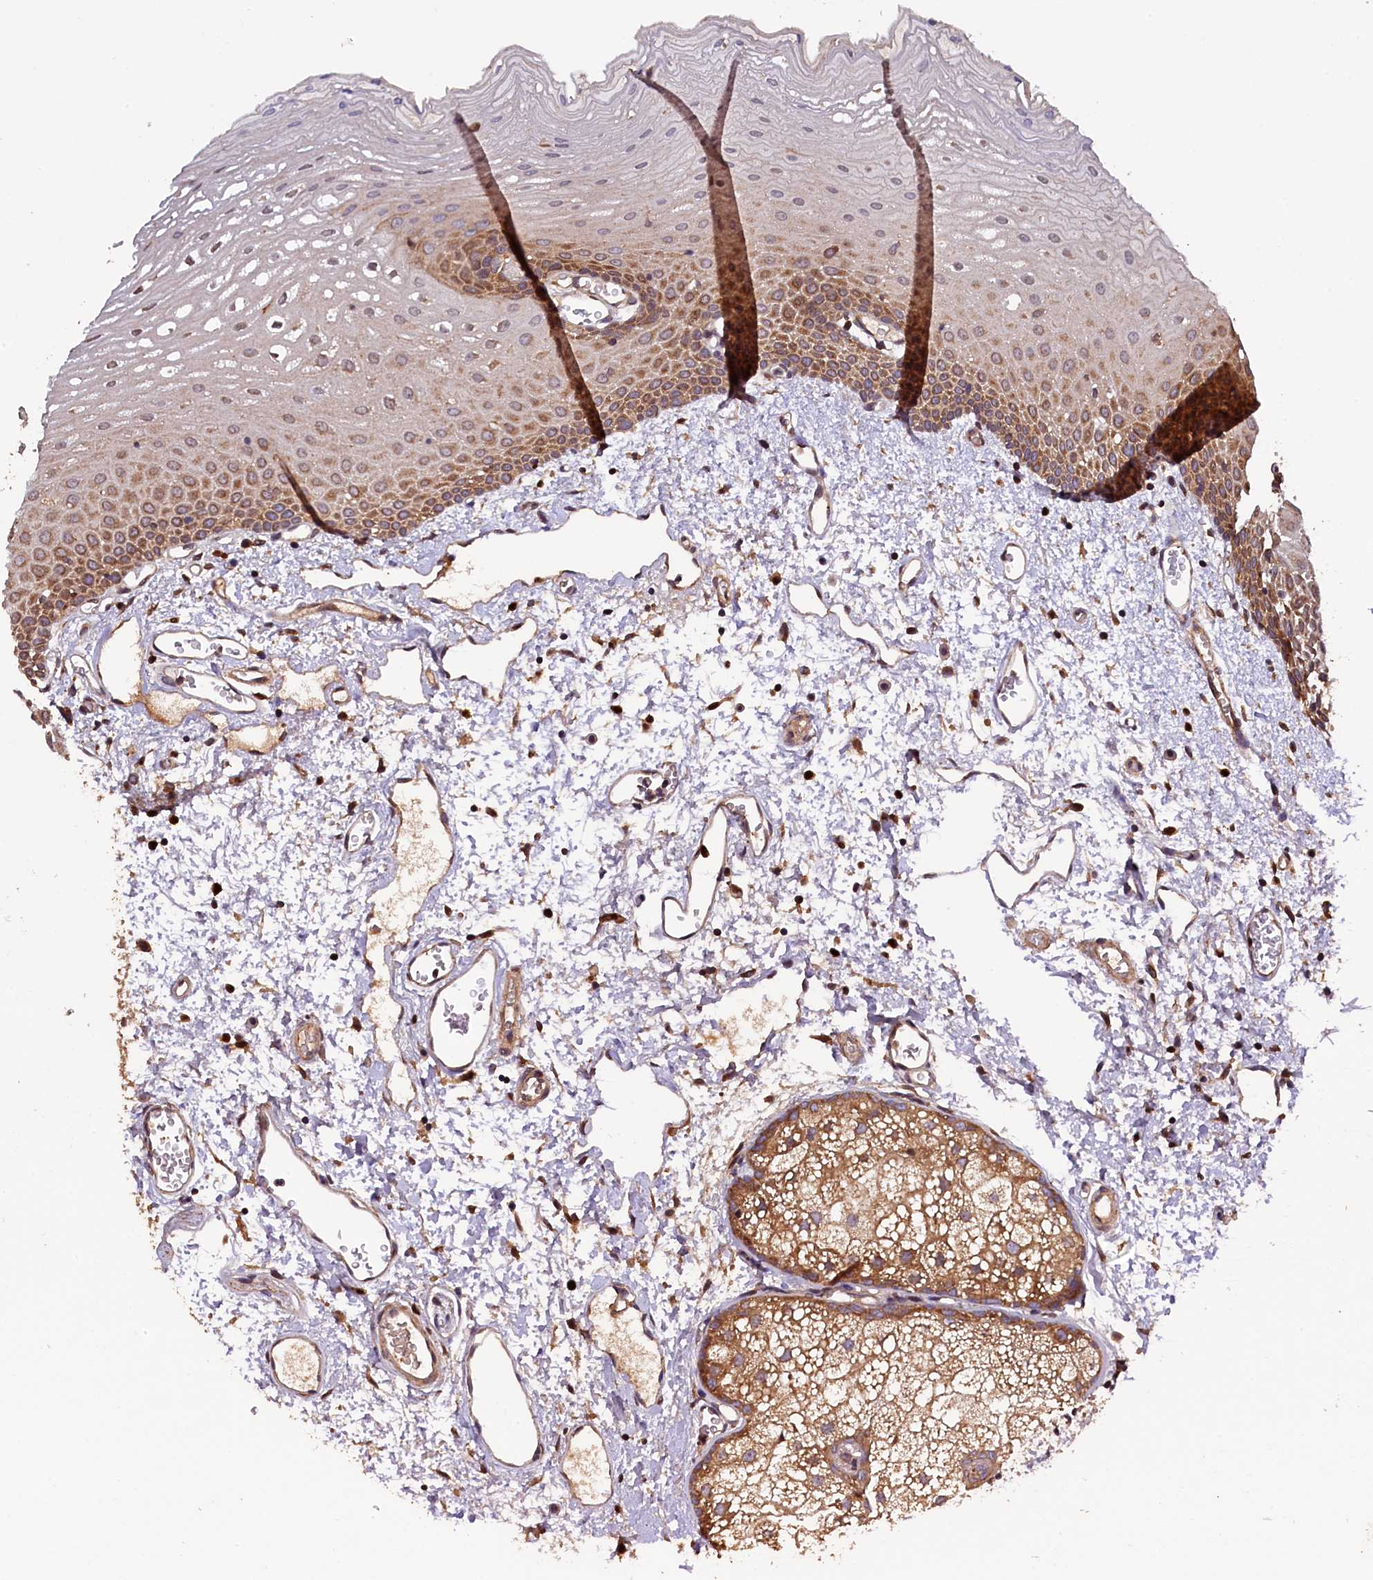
{"staining": {"intensity": "moderate", "quantity": "25%-75%", "location": "cytoplasmic/membranous"}, "tissue": "oral mucosa", "cell_type": "Squamous epithelial cells", "image_type": "normal", "snomed": [{"axis": "morphology", "description": "Normal tissue, NOS"}, {"axis": "topography", "description": "Oral tissue"}], "caption": "Brown immunohistochemical staining in unremarkable oral mucosa demonstrates moderate cytoplasmic/membranous staining in approximately 25%-75% of squamous epithelial cells.", "gene": "KLC2", "patient": {"sex": "female", "age": 70}}